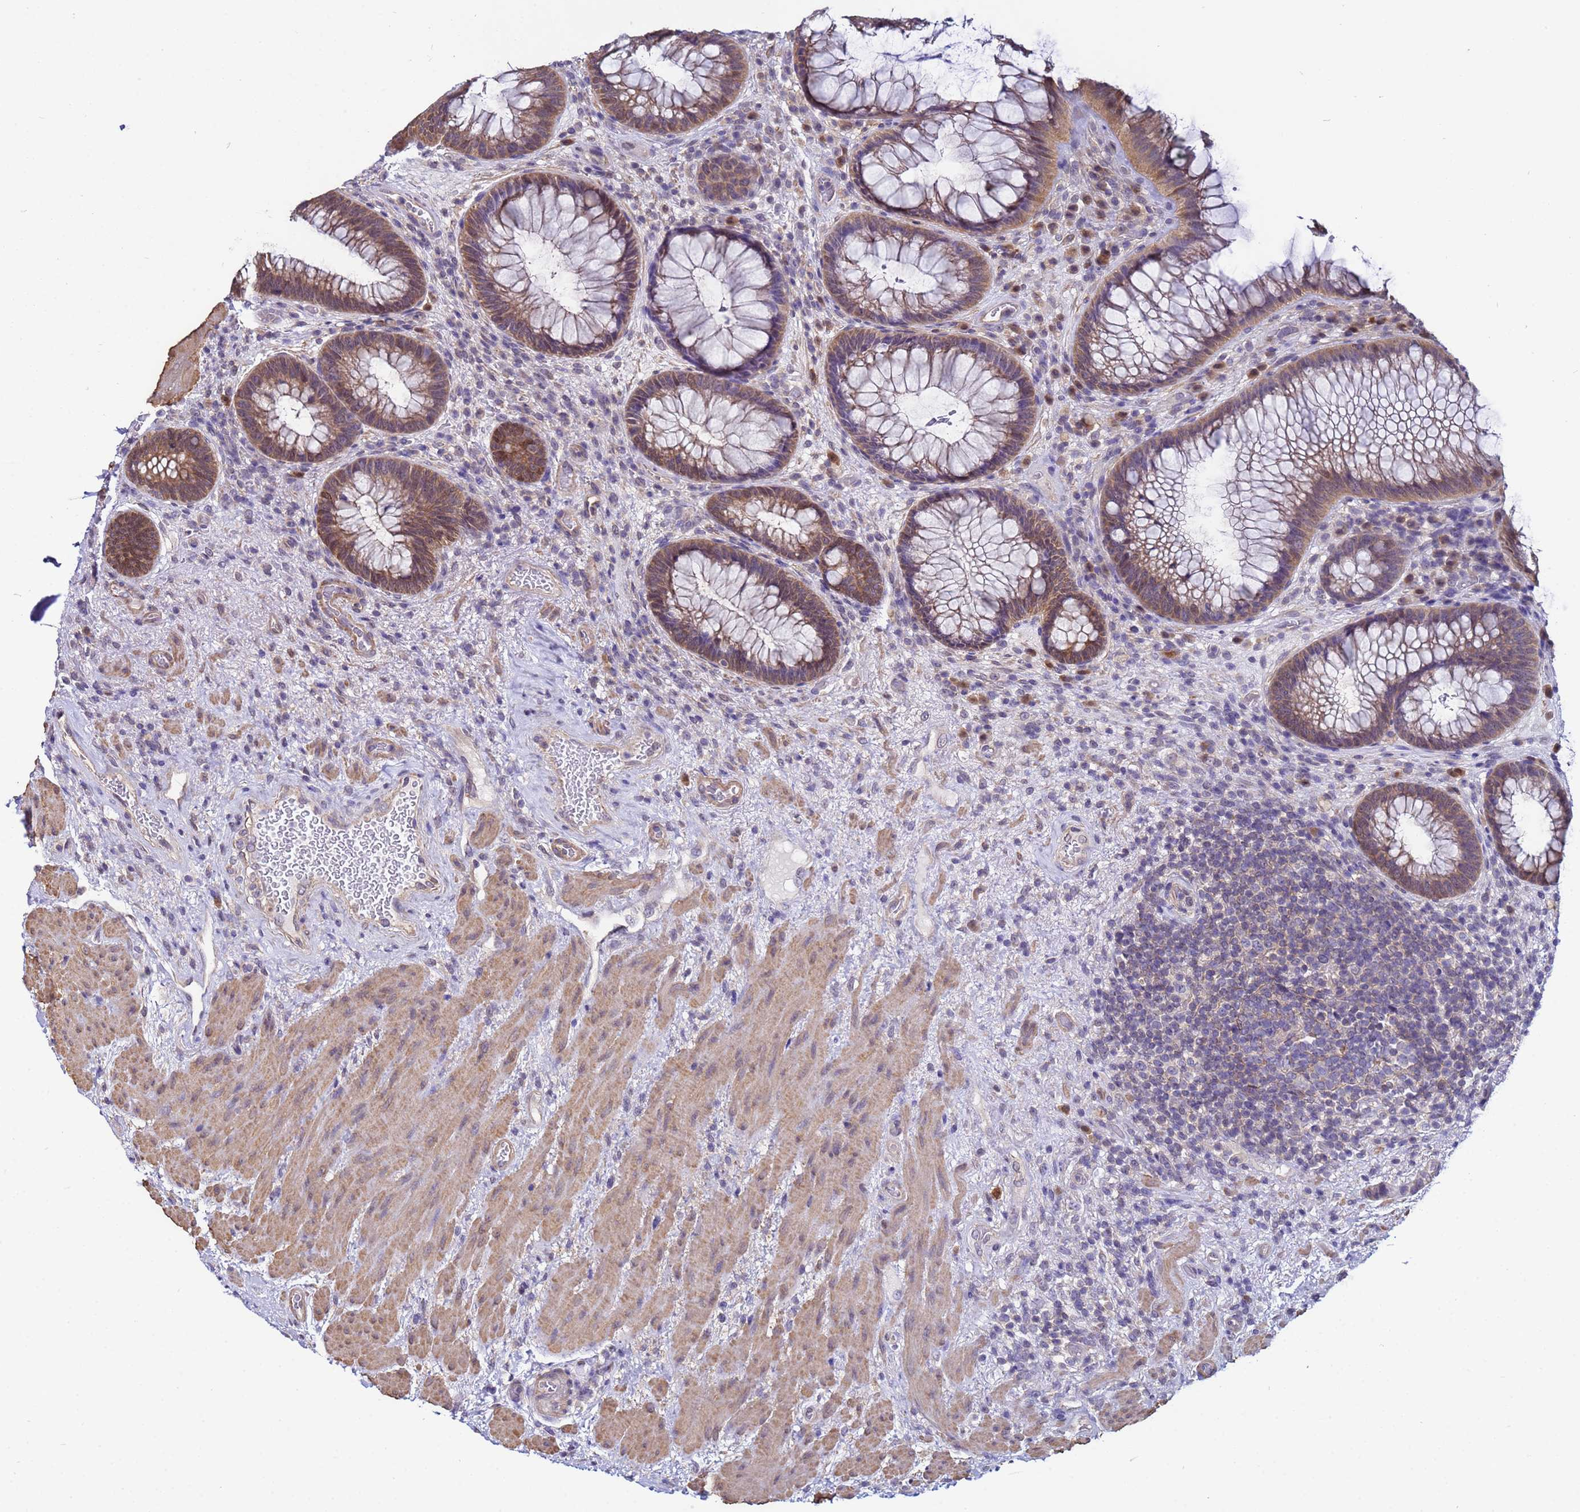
{"staining": {"intensity": "moderate", "quantity": ">75%", "location": "cytoplasmic/membranous"}, "tissue": "rectum", "cell_type": "Glandular cells", "image_type": "normal", "snomed": [{"axis": "morphology", "description": "Normal tissue, NOS"}, {"axis": "topography", "description": "Rectum"}], "caption": "High-magnification brightfield microscopy of unremarkable rectum stained with DAB (3,3'-diaminobenzidine) (brown) and counterstained with hematoxylin (blue). glandular cells exhibit moderate cytoplasmic/membranous expression is identified in approximately>75% of cells. (Brightfield microscopy of DAB IHC at high magnification).", "gene": "NAXE", "patient": {"sex": "male", "age": 51}}